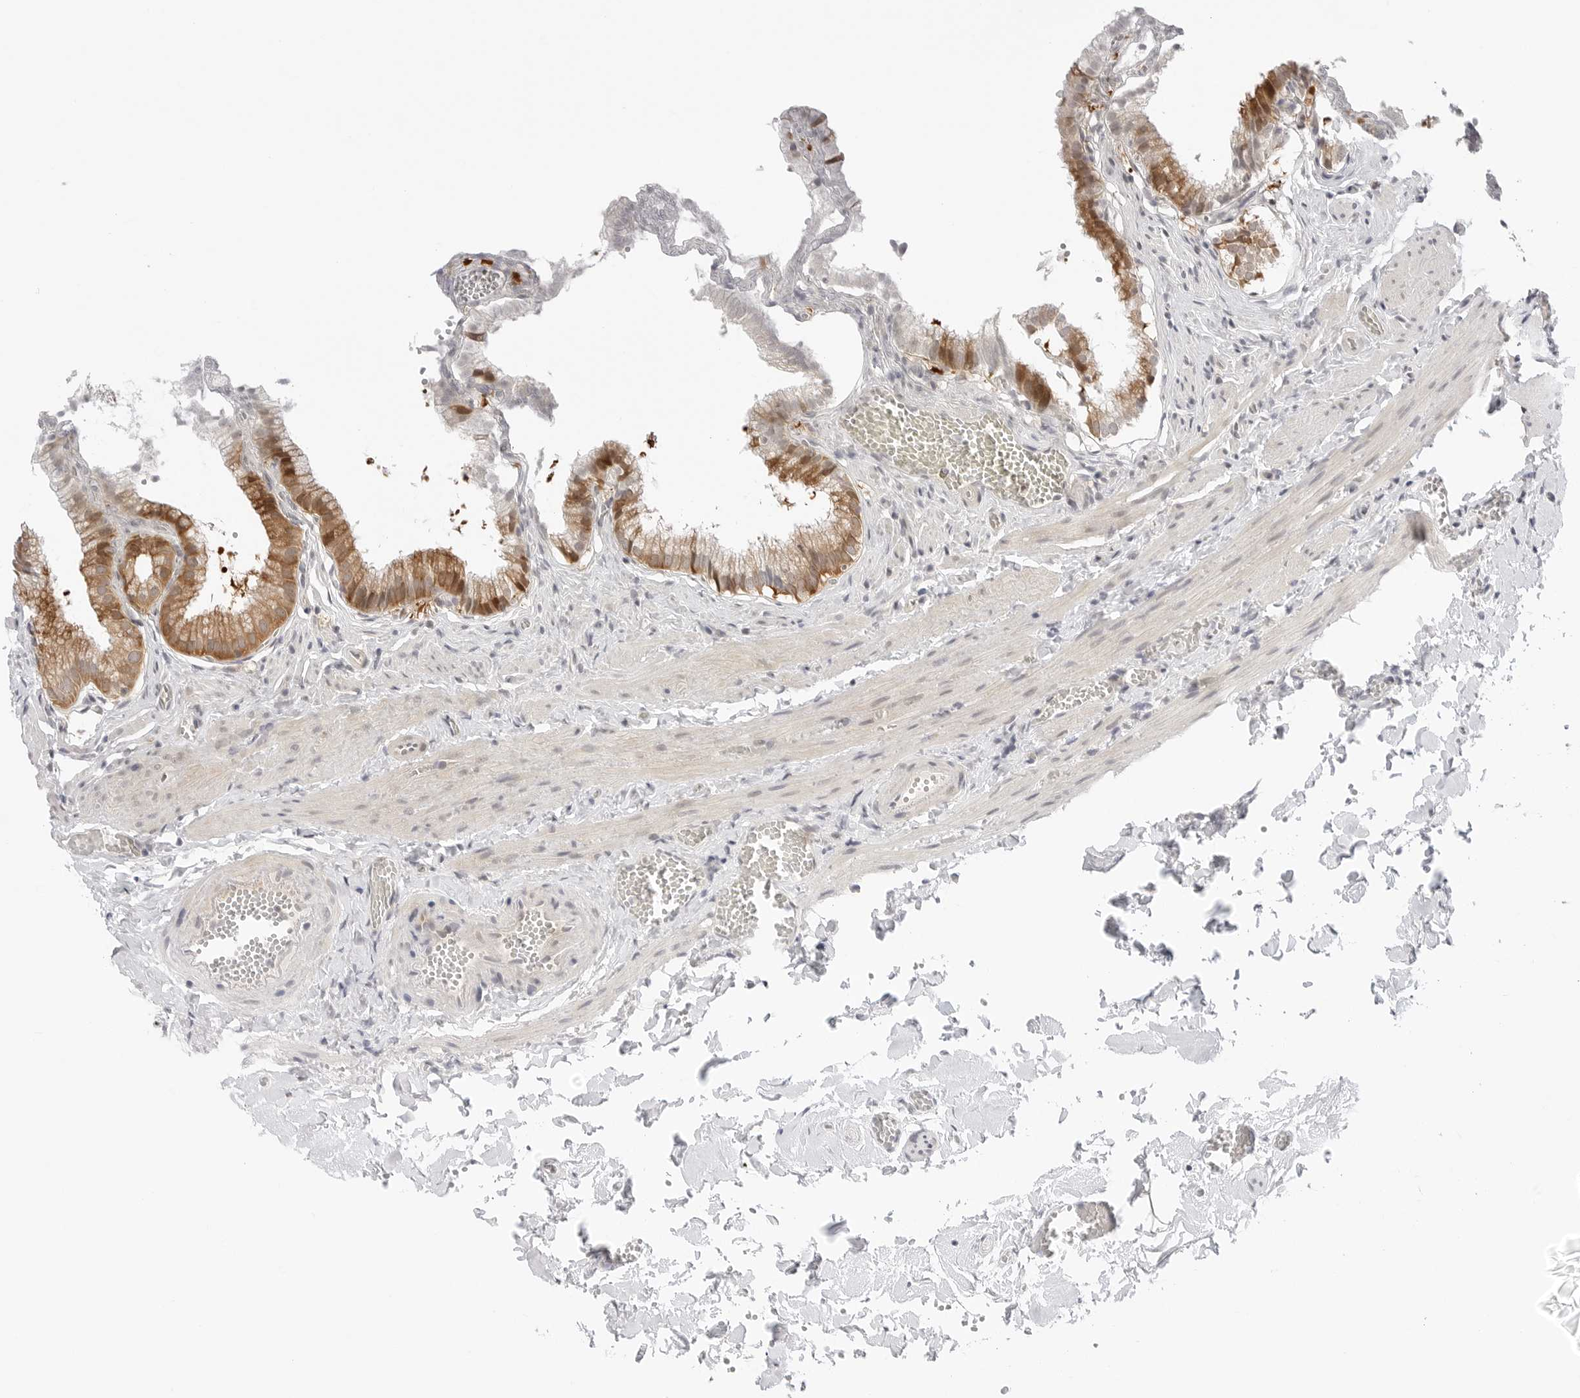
{"staining": {"intensity": "moderate", "quantity": ">75%", "location": "cytoplasmic/membranous"}, "tissue": "gallbladder", "cell_type": "Glandular cells", "image_type": "normal", "snomed": [{"axis": "morphology", "description": "Normal tissue, NOS"}, {"axis": "topography", "description": "Gallbladder"}], "caption": "A brown stain labels moderate cytoplasmic/membranous staining of a protein in glandular cells of unremarkable gallbladder.", "gene": "NUDC", "patient": {"sex": "male", "age": 38}}